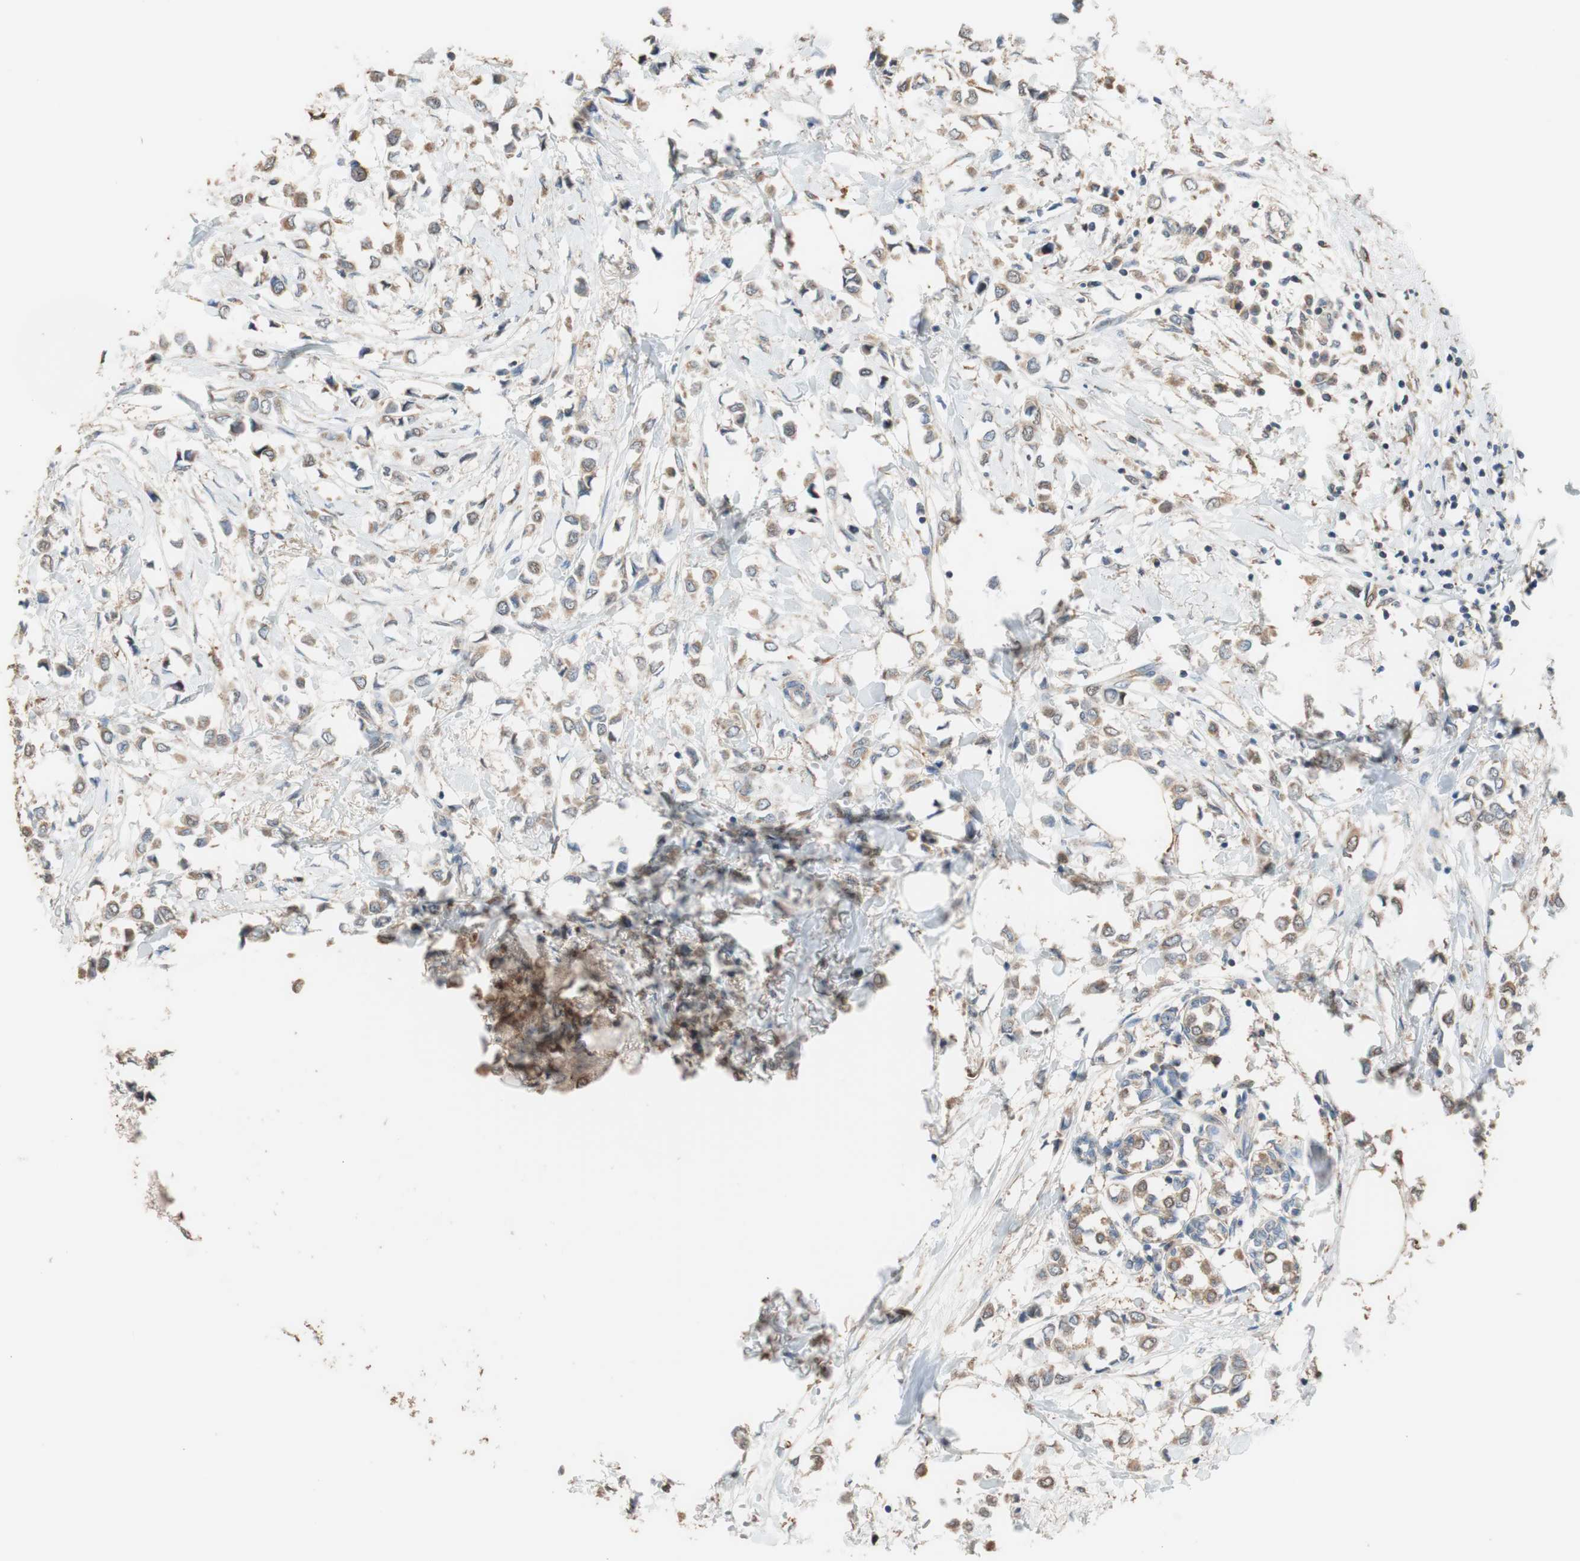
{"staining": {"intensity": "moderate", "quantity": ">75%", "location": "cytoplasmic/membranous"}, "tissue": "breast cancer", "cell_type": "Tumor cells", "image_type": "cancer", "snomed": [{"axis": "morphology", "description": "Lobular carcinoma"}, {"axis": "topography", "description": "Breast"}], "caption": "DAB immunohistochemical staining of human breast cancer (lobular carcinoma) displays moderate cytoplasmic/membranous protein positivity in approximately >75% of tumor cells.", "gene": "ALDH1A2", "patient": {"sex": "female", "age": 51}}